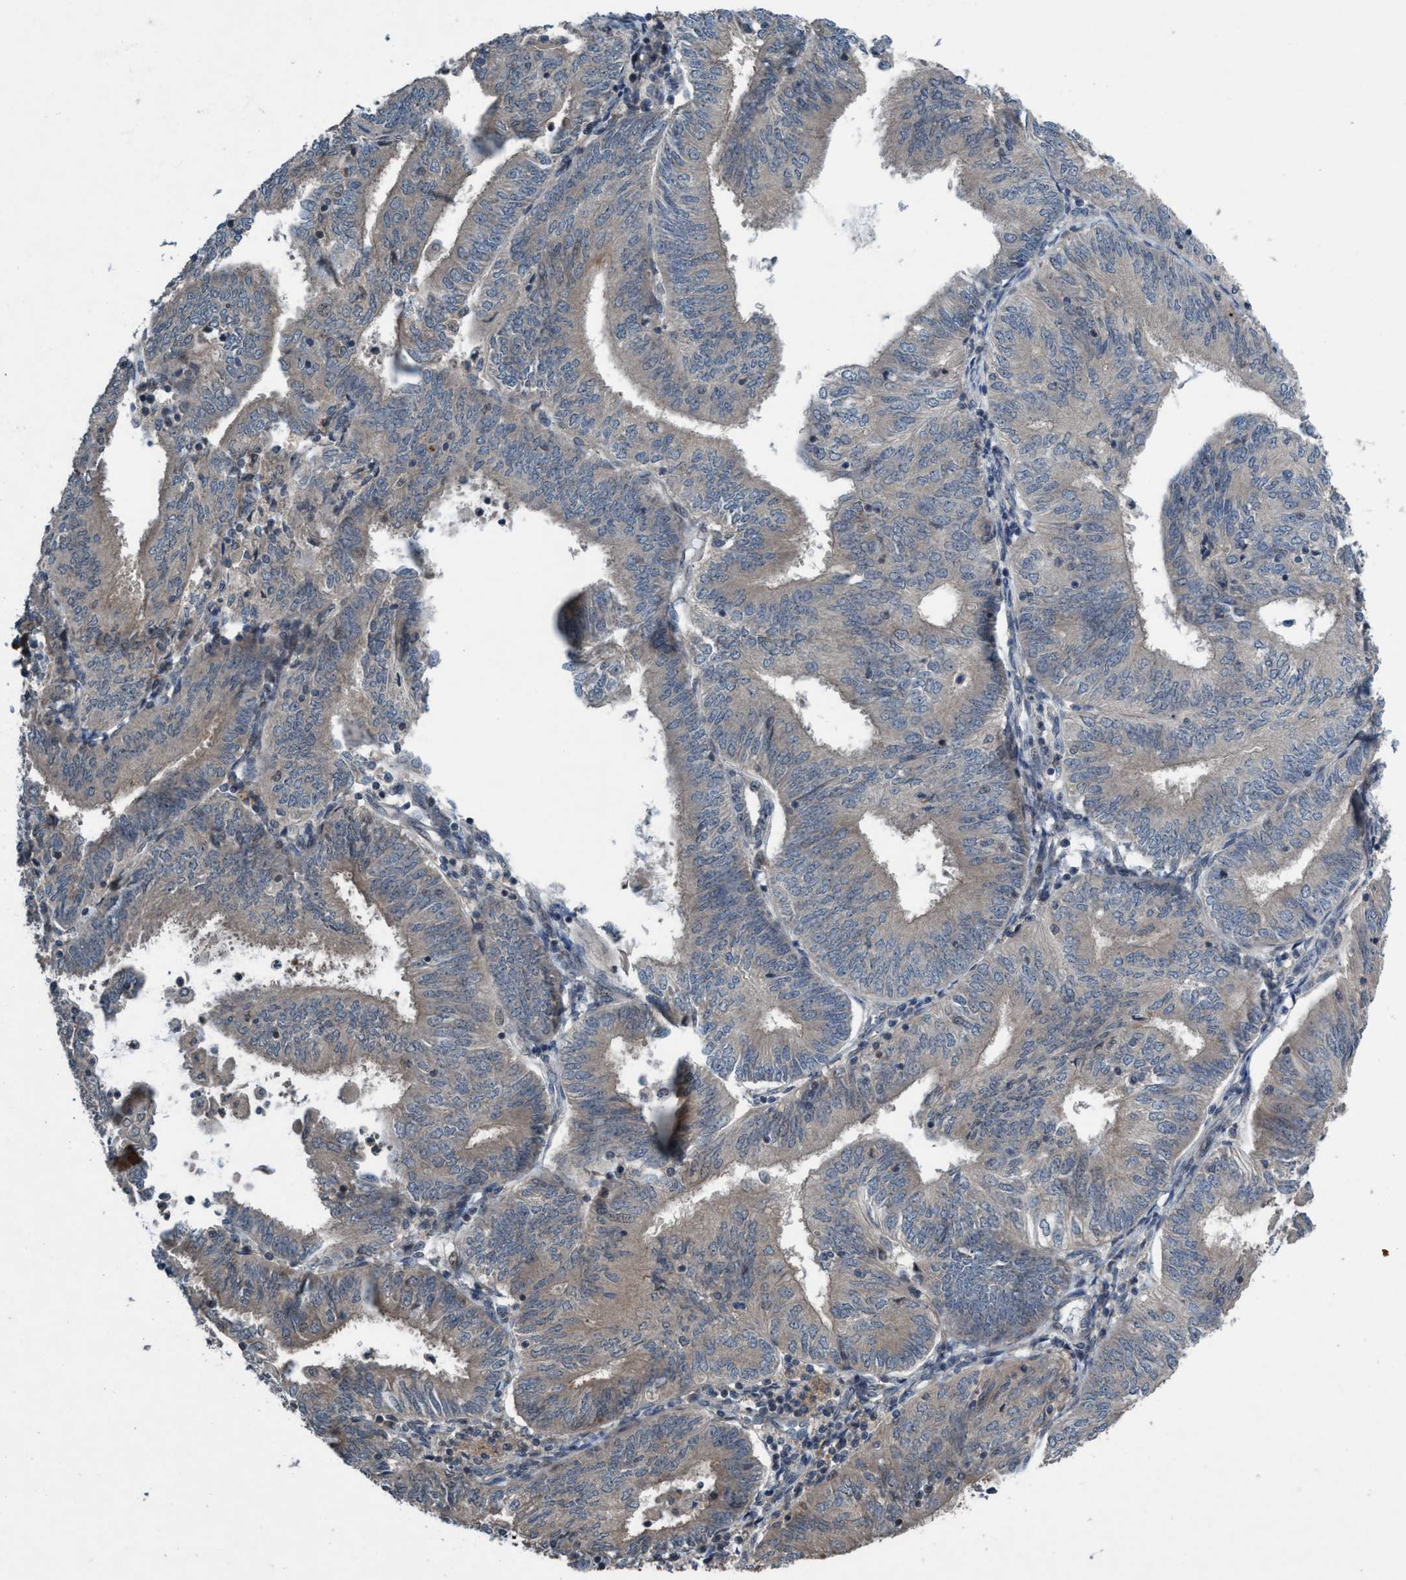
{"staining": {"intensity": "weak", "quantity": "<25%", "location": "cytoplasmic/membranous"}, "tissue": "endometrial cancer", "cell_type": "Tumor cells", "image_type": "cancer", "snomed": [{"axis": "morphology", "description": "Adenocarcinoma, NOS"}, {"axis": "topography", "description": "Endometrium"}], "caption": "This photomicrograph is of endometrial cancer (adenocarcinoma) stained with immunohistochemistry (IHC) to label a protein in brown with the nuclei are counter-stained blue. There is no staining in tumor cells.", "gene": "NISCH", "patient": {"sex": "female", "age": 58}}